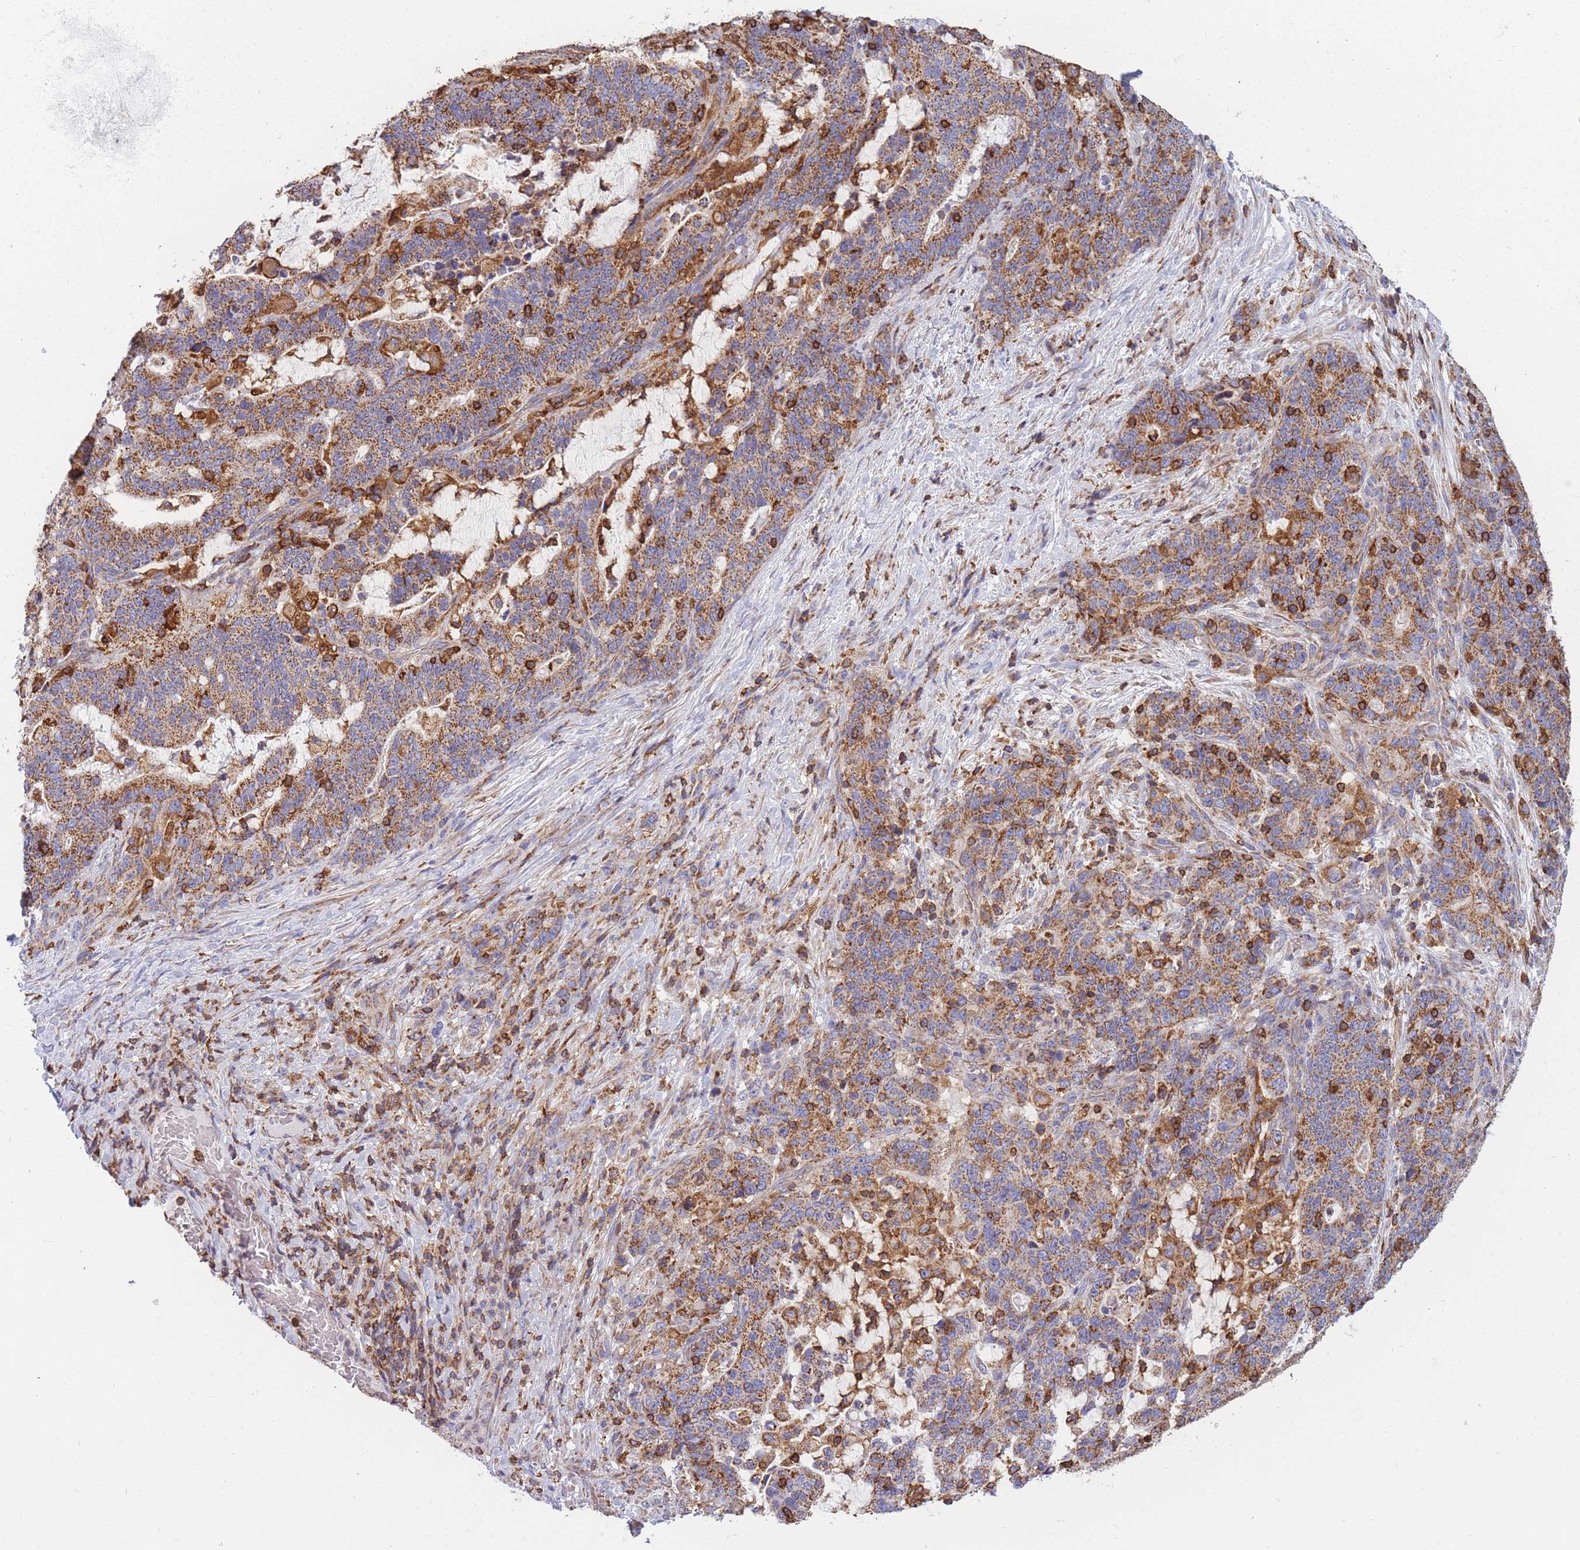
{"staining": {"intensity": "moderate", "quantity": ">75%", "location": "cytoplasmic/membranous"}, "tissue": "stomach cancer", "cell_type": "Tumor cells", "image_type": "cancer", "snomed": [{"axis": "morphology", "description": "Normal tissue, NOS"}, {"axis": "morphology", "description": "Adenocarcinoma, NOS"}, {"axis": "topography", "description": "Stomach"}], "caption": "High-magnification brightfield microscopy of adenocarcinoma (stomach) stained with DAB (3,3'-diaminobenzidine) (brown) and counterstained with hematoxylin (blue). tumor cells exhibit moderate cytoplasmic/membranous staining is present in about>75% of cells.", "gene": "MRPL54", "patient": {"sex": "female", "age": 64}}